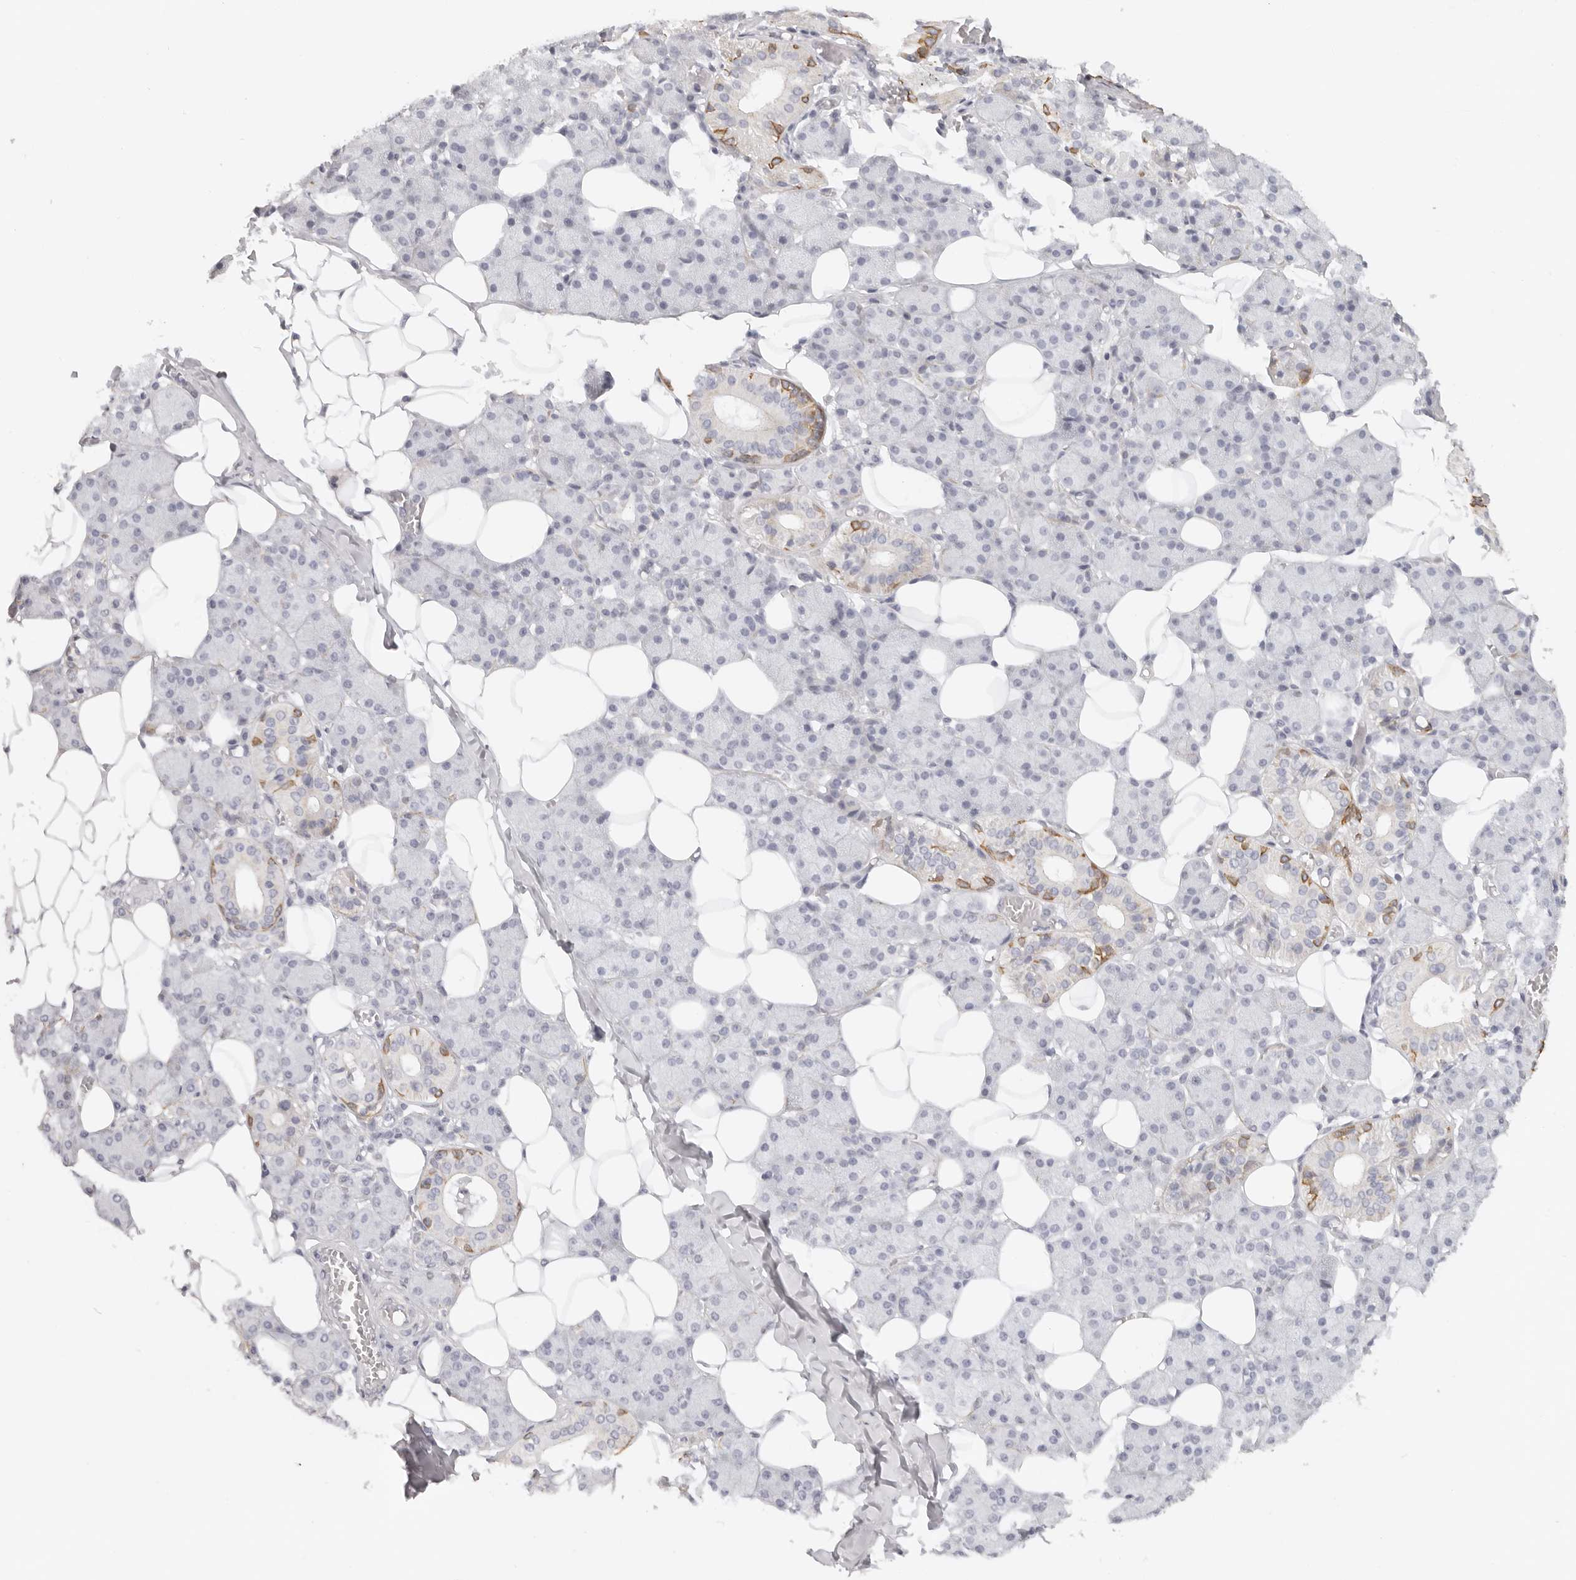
{"staining": {"intensity": "moderate", "quantity": "<25%", "location": "cytoplasmic/membranous"}, "tissue": "salivary gland", "cell_type": "Glandular cells", "image_type": "normal", "snomed": [{"axis": "morphology", "description": "Normal tissue, NOS"}, {"axis": "topography", "description": "Salivary gland"}], "caption": "Immunohistochemistry image of benign salivary gland: salivary gland stained using immunohistochemistry (IHC) exhibits low levels of moderate protein expression localized specifically in the cytoplasmic/membranous of glandular cells, appearing as a cytoplasmic/membranous brown color.", "gene": "RXFP1", "patient": {"sex": "female", "age": 33}}